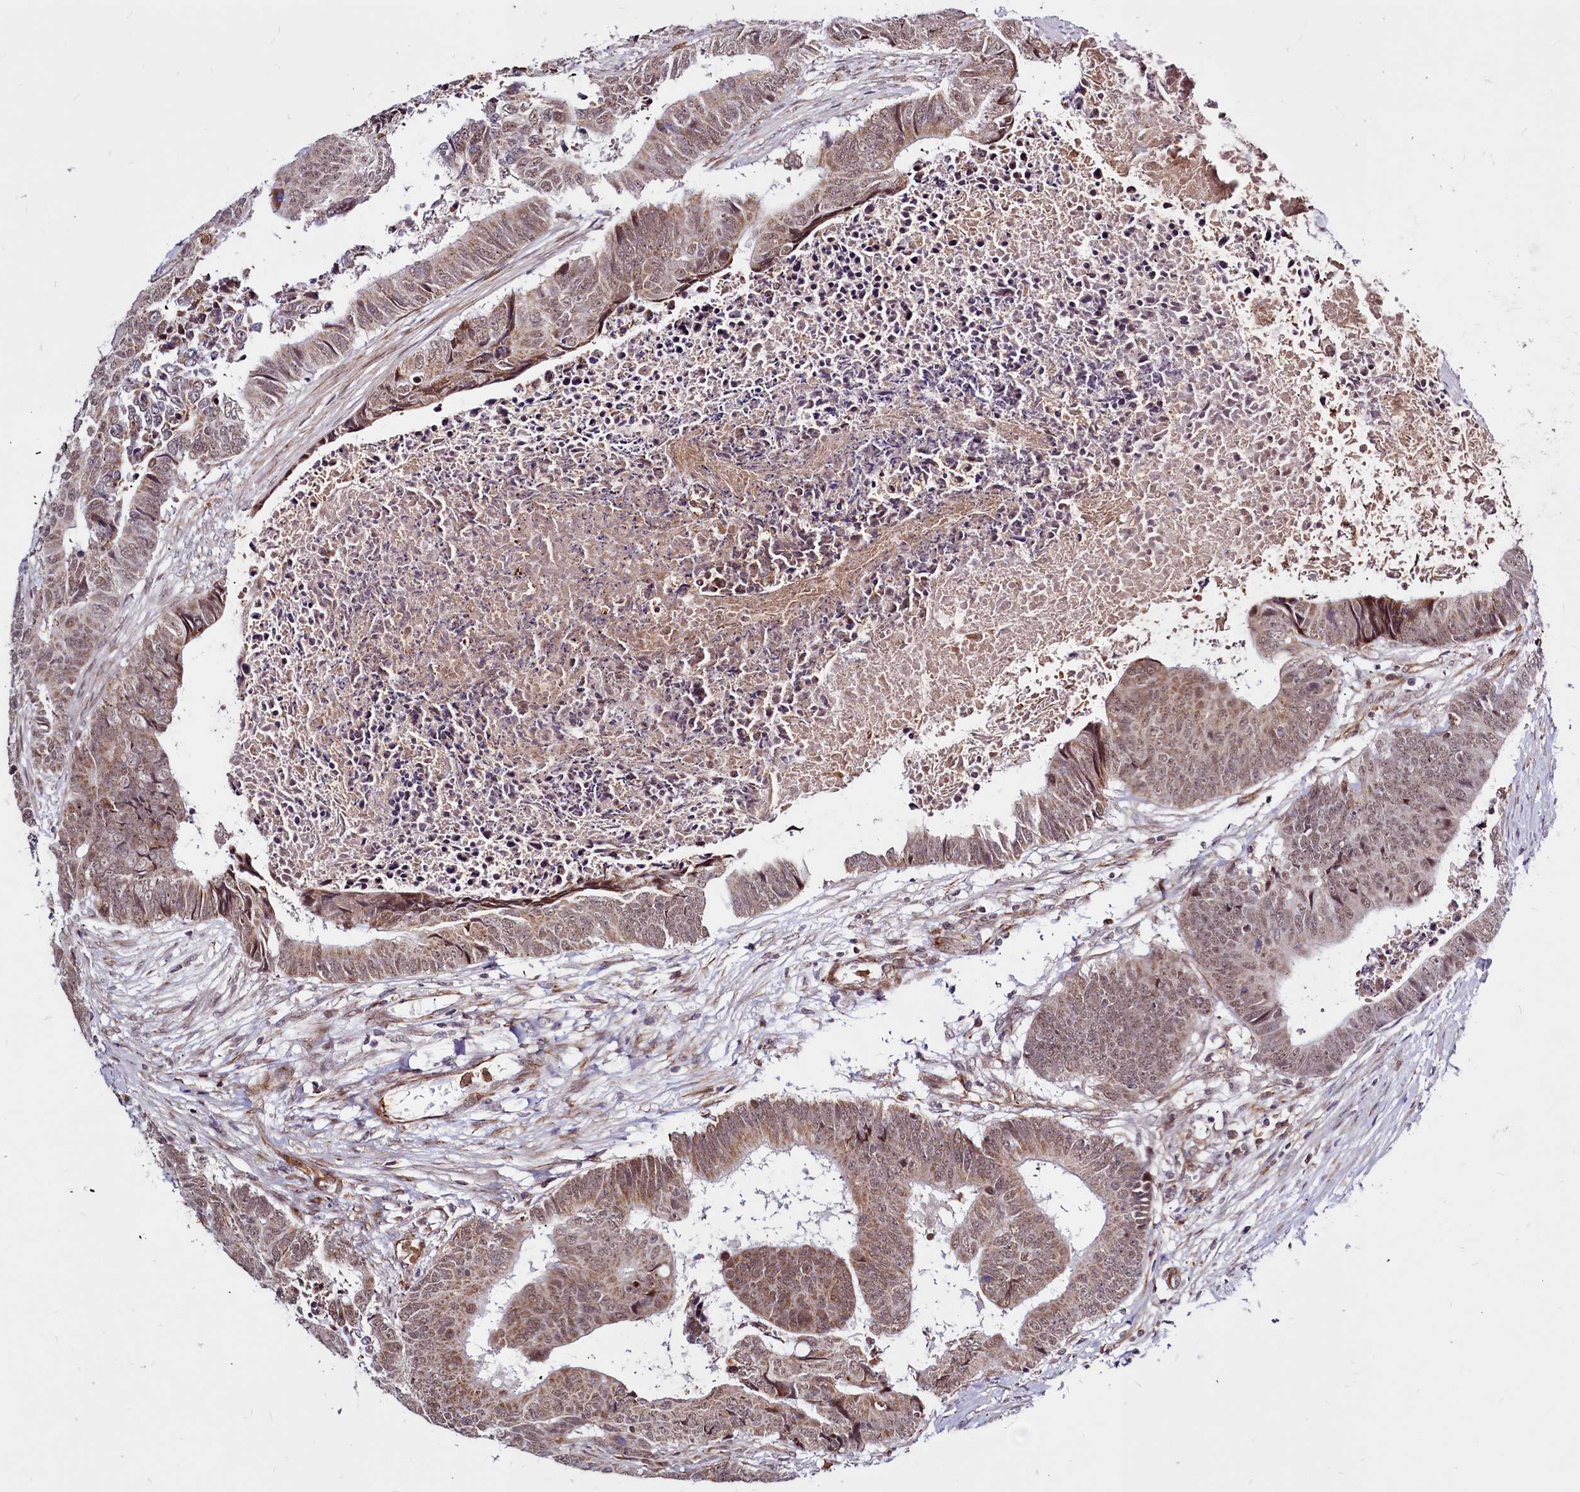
{"staining": {"intensity": "moderate", "quantity": ">75%", "location": "cytoplasmic/membranous,nuclear"}, "tissue": "colorectal cancer", "cell_type": "Tumor cells", "image_type": "cancer", "snomed": [{"axis": "morphology", "description": "Adenocarcinoma, NOS"}, {"axis": "topography", "description": "Rectum"}], "caption": "Immunohistochemical staining of colorectal adenocarcinoma reveals medium levels of moderate cytoplasmic/membranous and nuclear expression in about >75% of tumor cells.", "gene": "CLK3", "patient": {"sex": "male", "age": 84}}